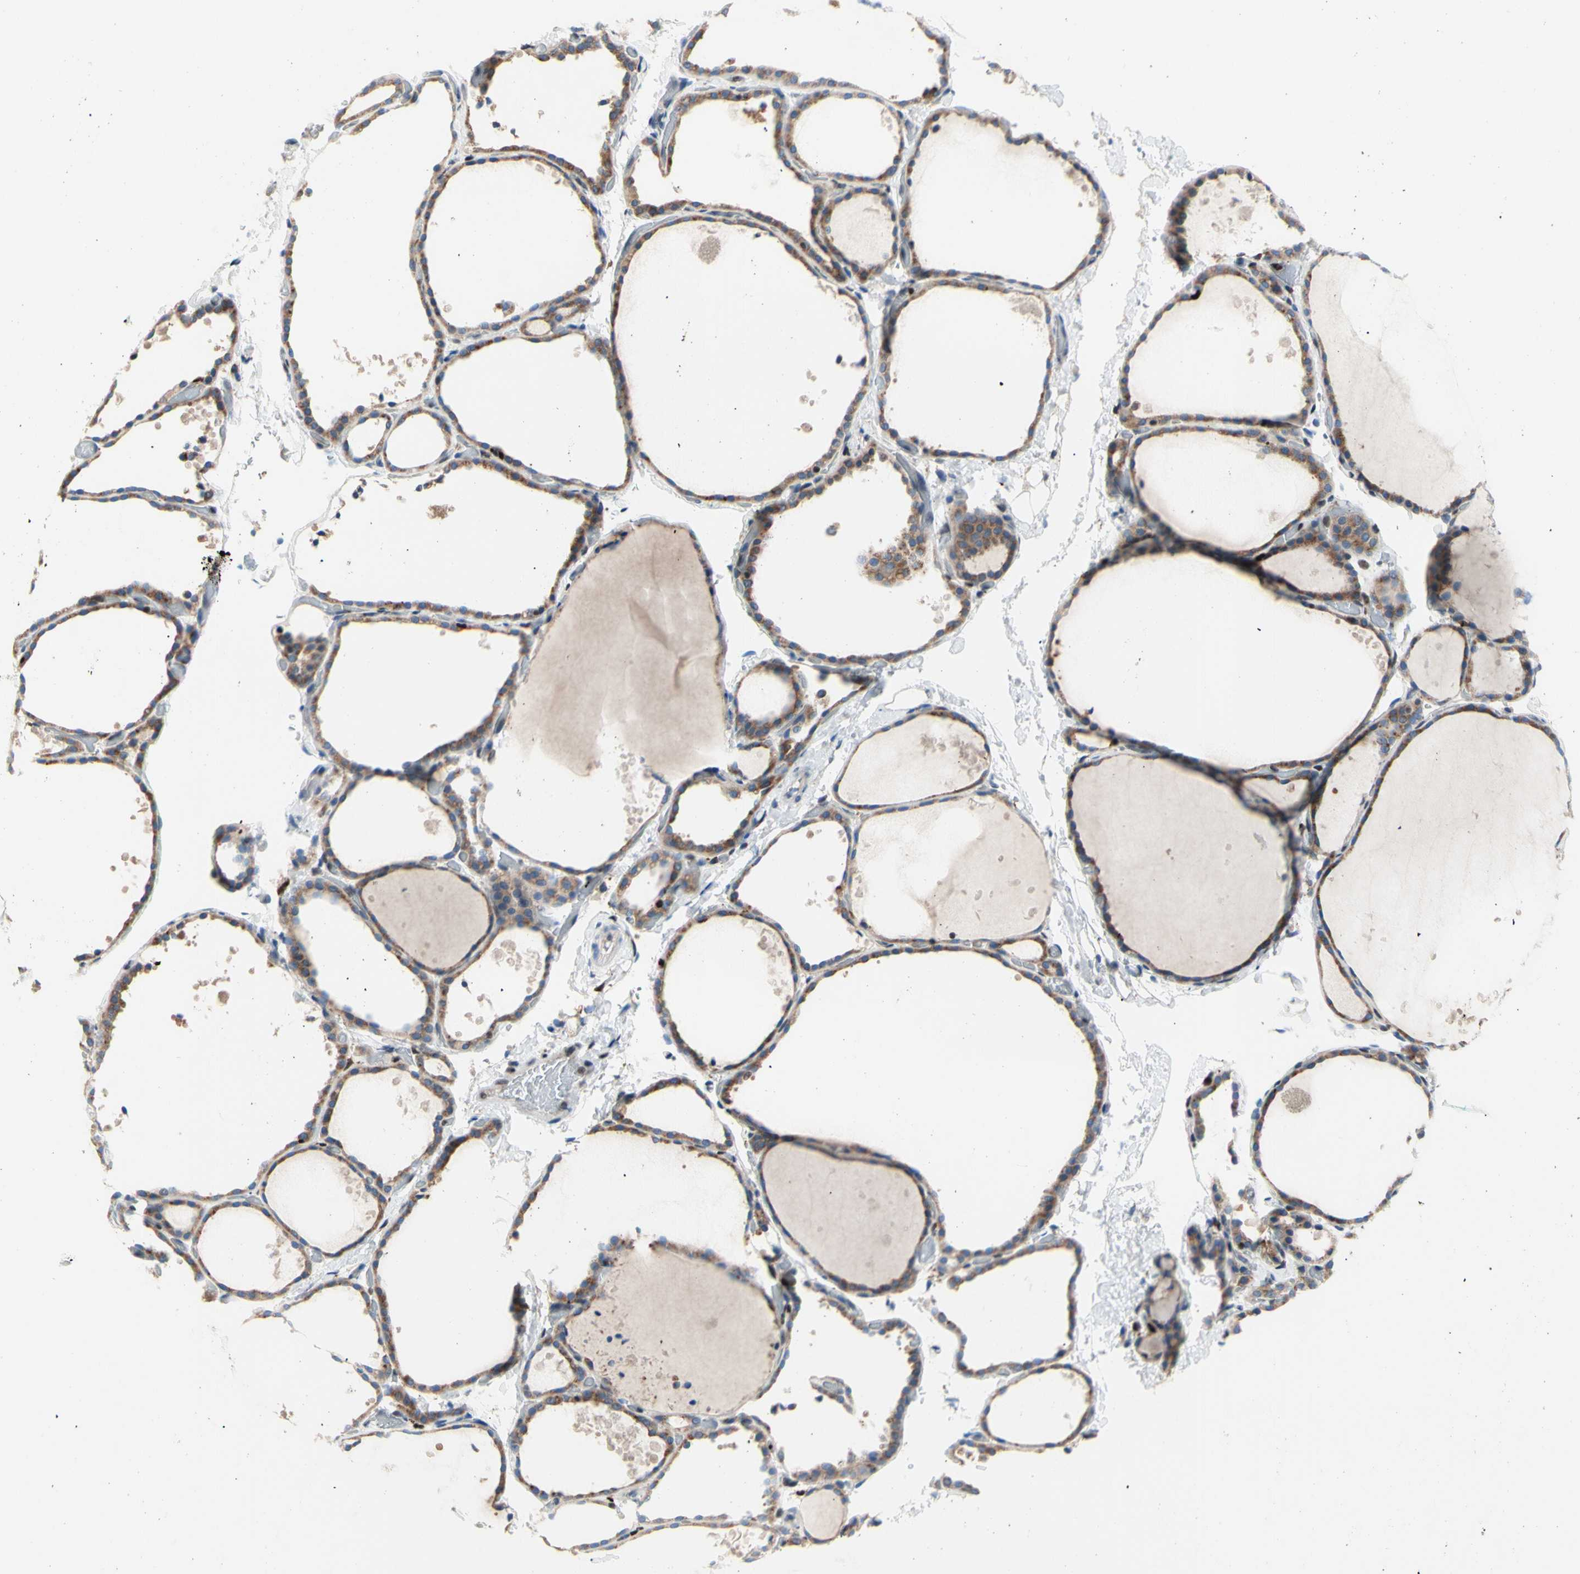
{"staining": {"intensity": "moderate", "quantity": ">75%", "location": "cytoplasmic/membranous"}, "tissue": "thyroid gland", "cell_type": "Glandular cells", "image_type": "normal", "snomed": [{"axis": "morphology", "description": "Normal tissue, NOS"}, {"axis": "topography", "description": "Thyroid gland"}], "caption": "This is an image of immunohistochemistry (IHC) staining of benign thyroid gland, which shows moderate staining in the cytoplasmic/membranous of glandular cells.", "gene": "EED", "patient": {"sex": "female", "age": 44}}